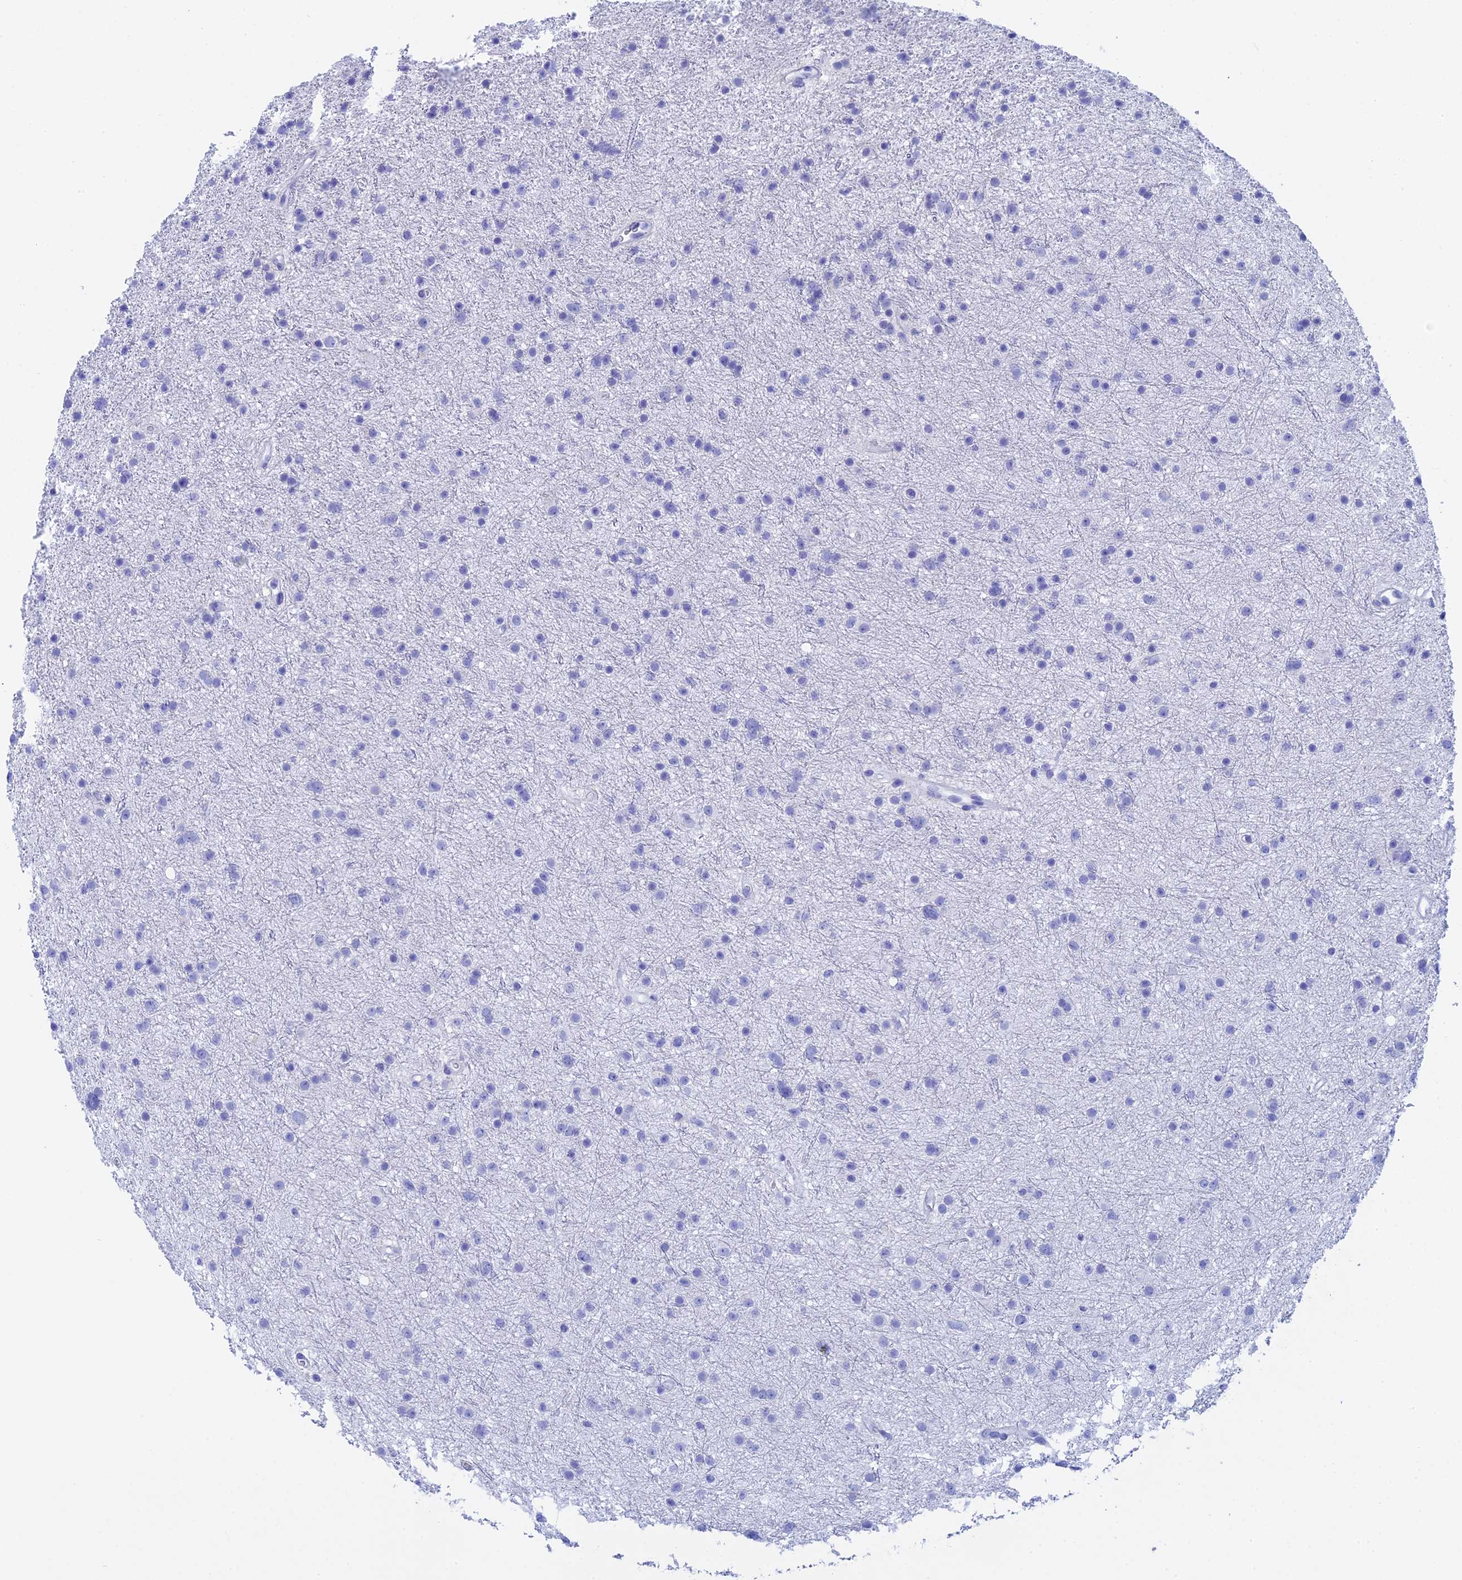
{"staining": {"intensity": "negative", "quantity": "none", "location": "none"}, "tissue": "glioma", "cell_type": "Tumor cells", "image_type": "cancer", "snomed": [{"axis": "morphology", "description": "Glioma, malignant, Low grade"}, {"axis": "topography", "description": "Cerebral cortex"}], "caption": "This is an immunohistochemistry (IHC) photomicrograph of malignant low-grade glioma. There is no staining in tumor cells.", "gene": "TEX101", "patient": {"sex": "female", "age": 39}}